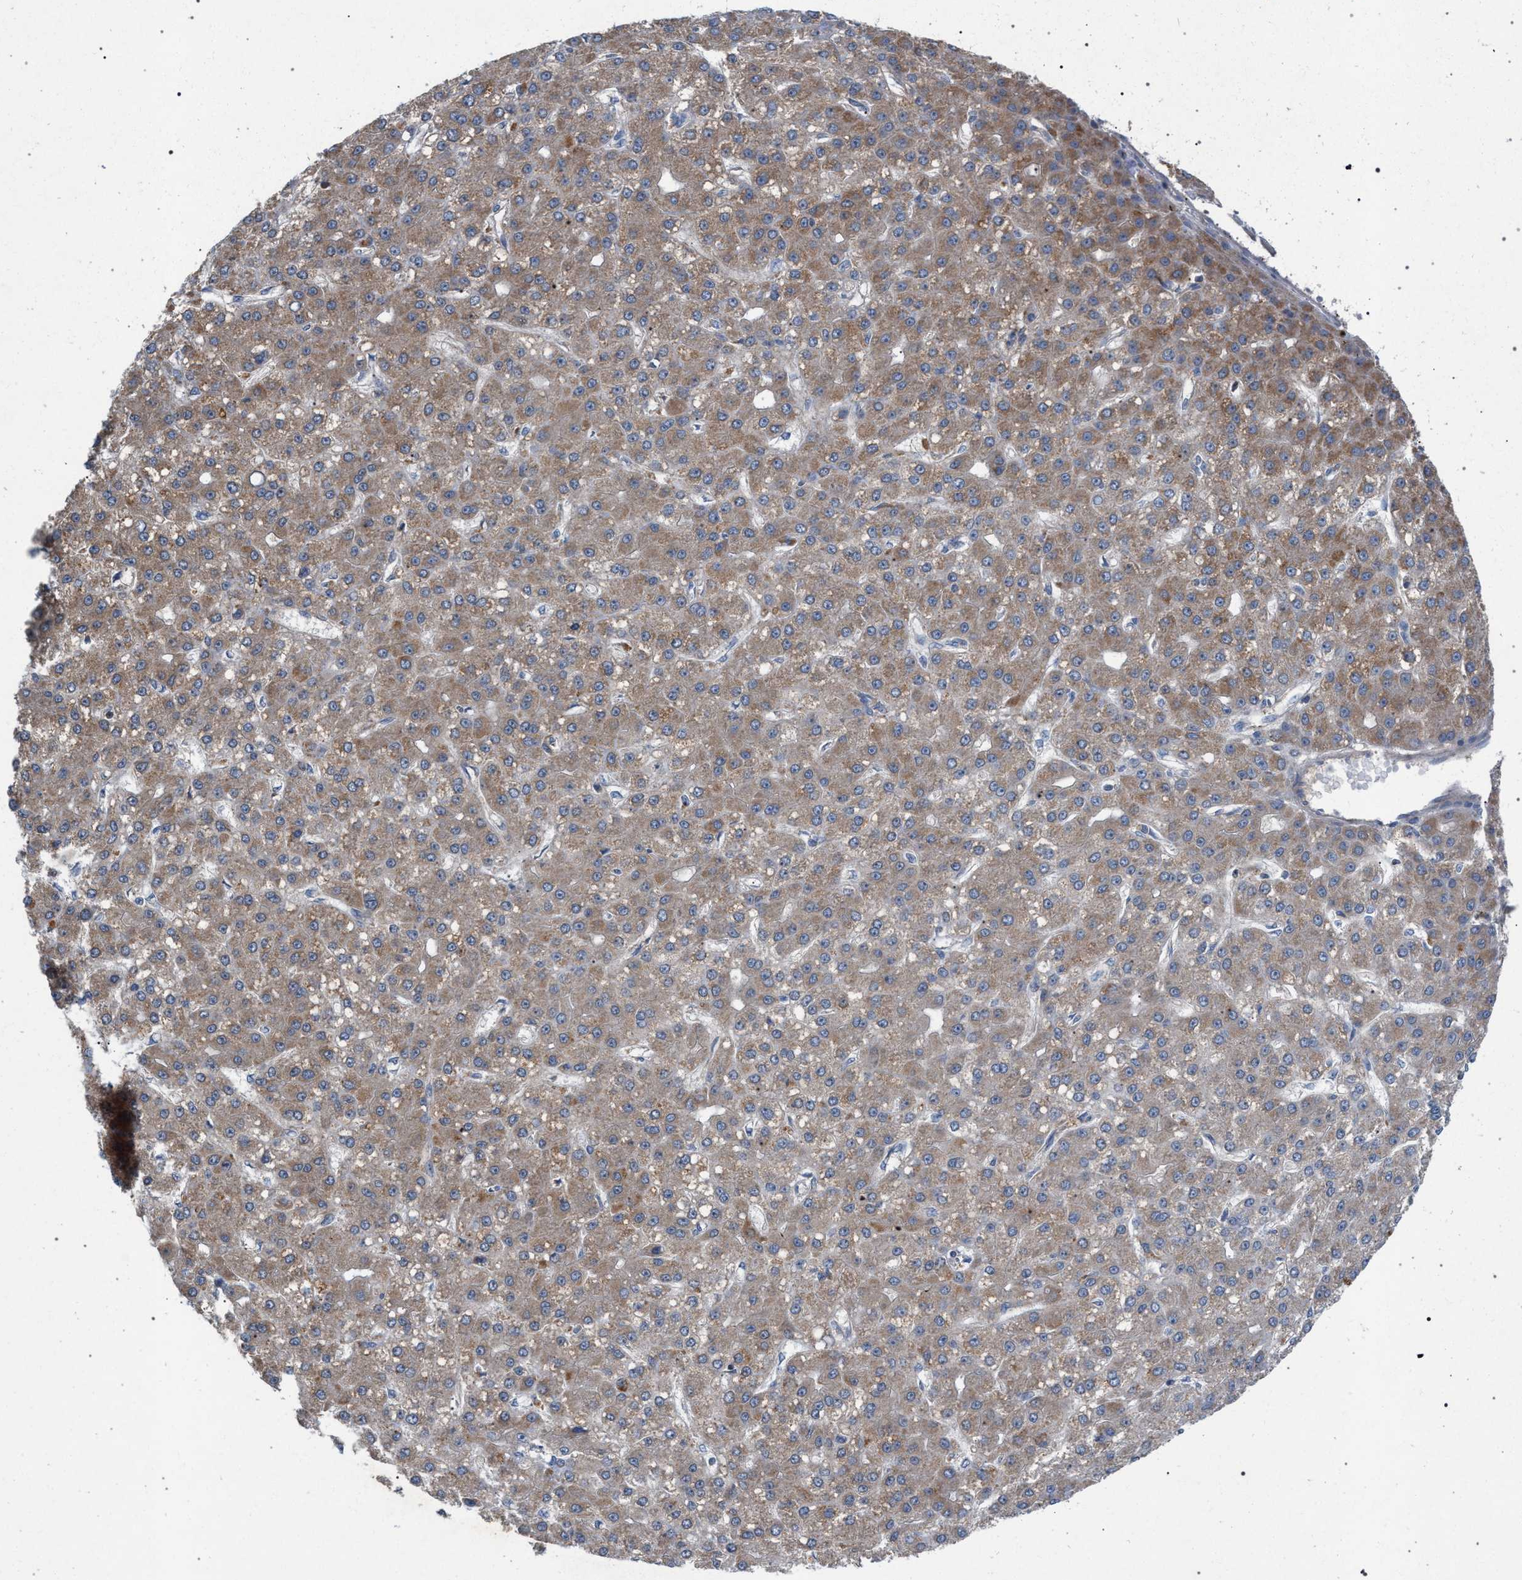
{"staining": {"intensity": "moderate", "quantity": ">75%", "location": "cytoplasmic/membranous"}, "tissue": "liver cancer", "cell_type": "Tumor cells", "image_type": "cancer", "snomed": [{"axis": "morphology", "description": "Carcinoma, Hepatocellular, NOS"}, {"axis": "topography", "description": "Liver"}], "caption": "Protein analysis of liver cancer (hepatocellular carcinoma) tissue displays moderate cytoplasmic/membranous staining in approximately >75% of tumor cells. The protein of interest is shown in brown color, while the nuclei are stained blue.", "gene": "VPS13A", "patient": {"sex": "male", "age": 67}}